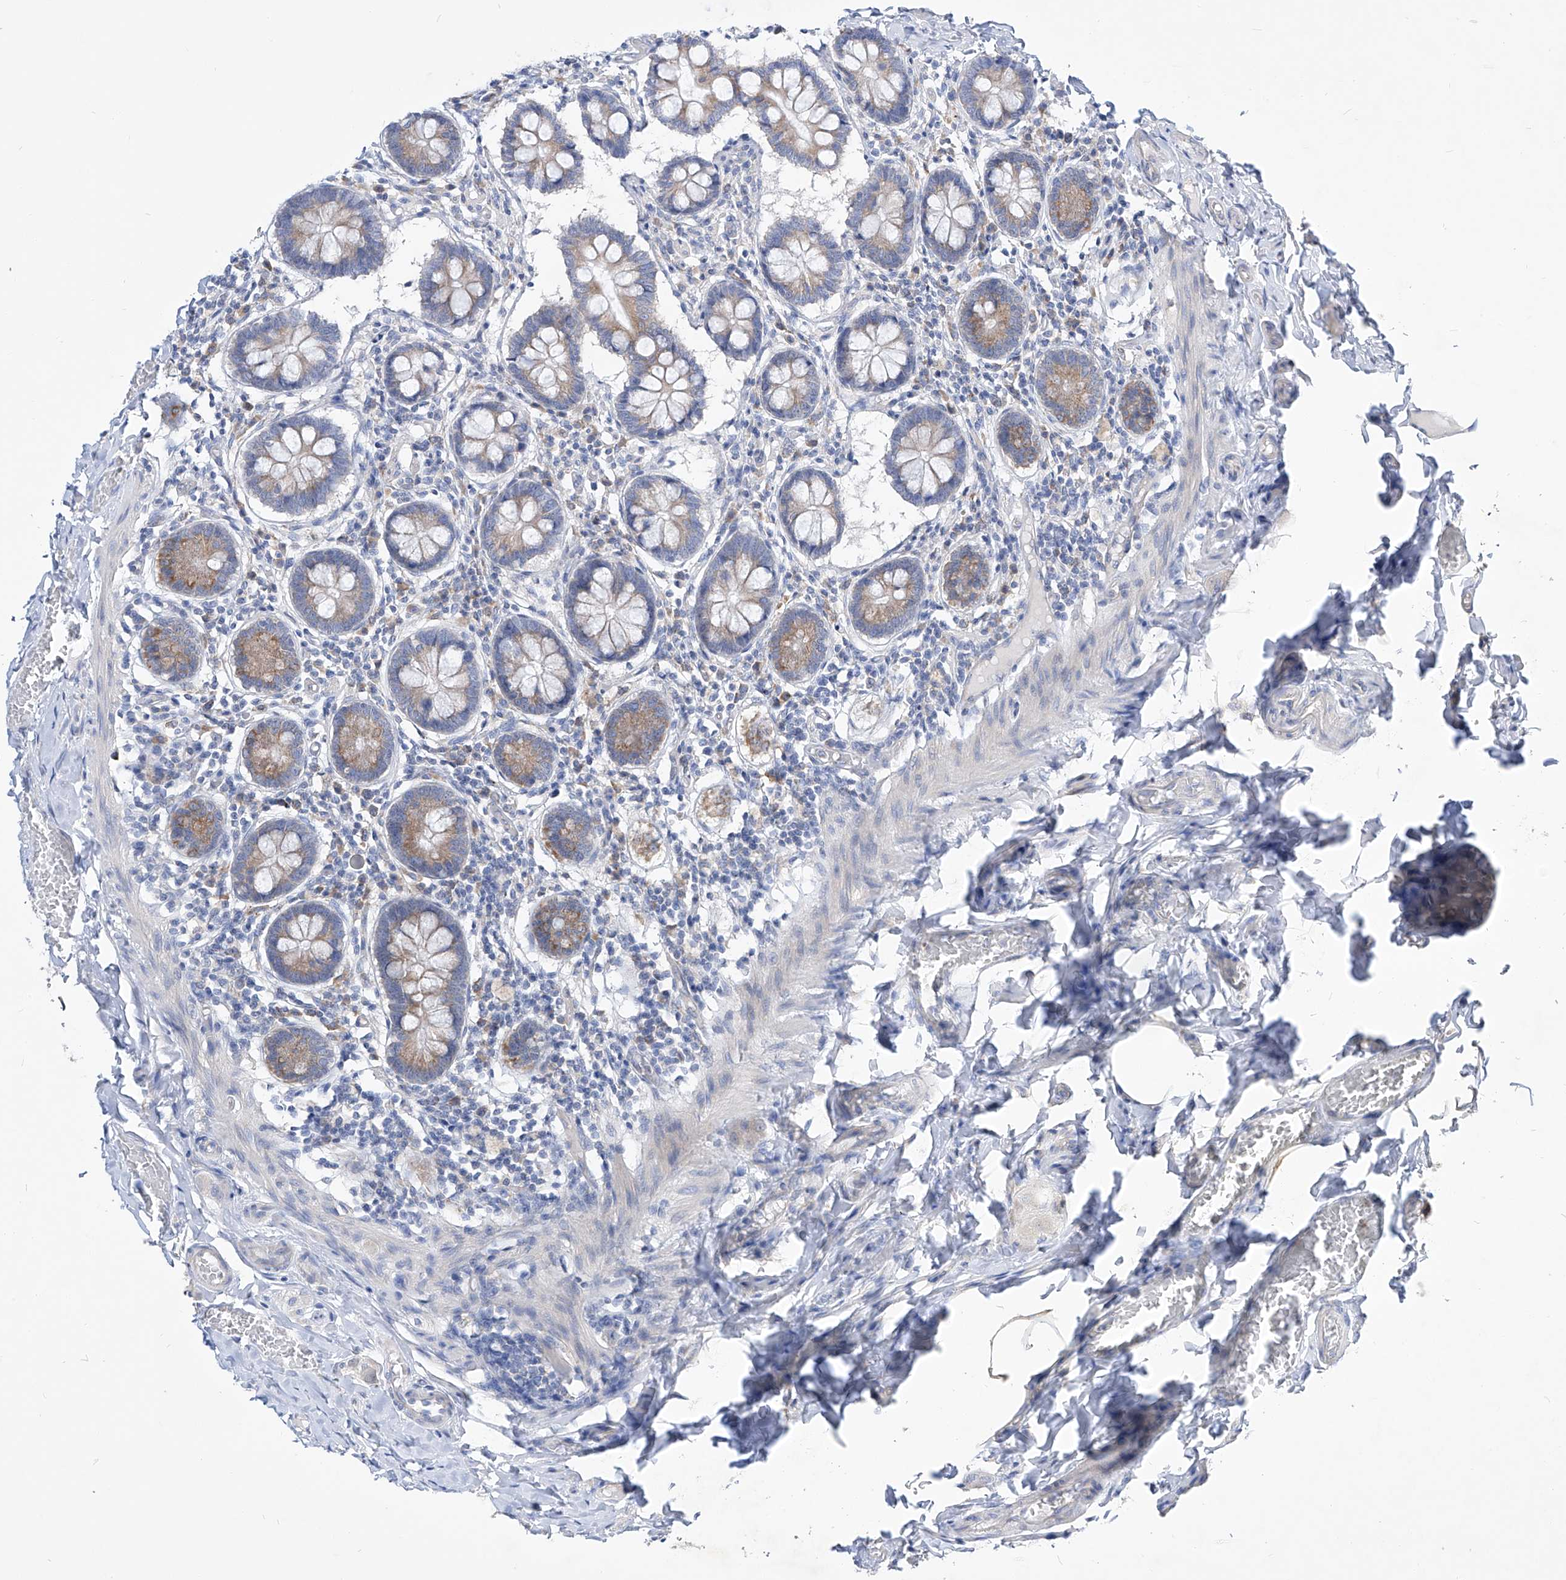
{"staining": {"intensity": "moderate", "quantity": ">75%", "location": "cytoplasmic/membranous"}, "tissue": "small intestine", "cell_type": "Glandular cells", "image_type": "normal", "snomed": [{"axis": "morphology", "description": "Normal tissue, NOS"}, {"axis": "topography", "description": "Small intestine"}], "caption": "An image showing moderate cytoplasmic/membranous staining in approximately >75% of glandular cells in unremarkable small intestine, as visualized by brown immunohistochemical staining.", "gene": "UFL1", "patient": {"sex": "male", "age": 41}}